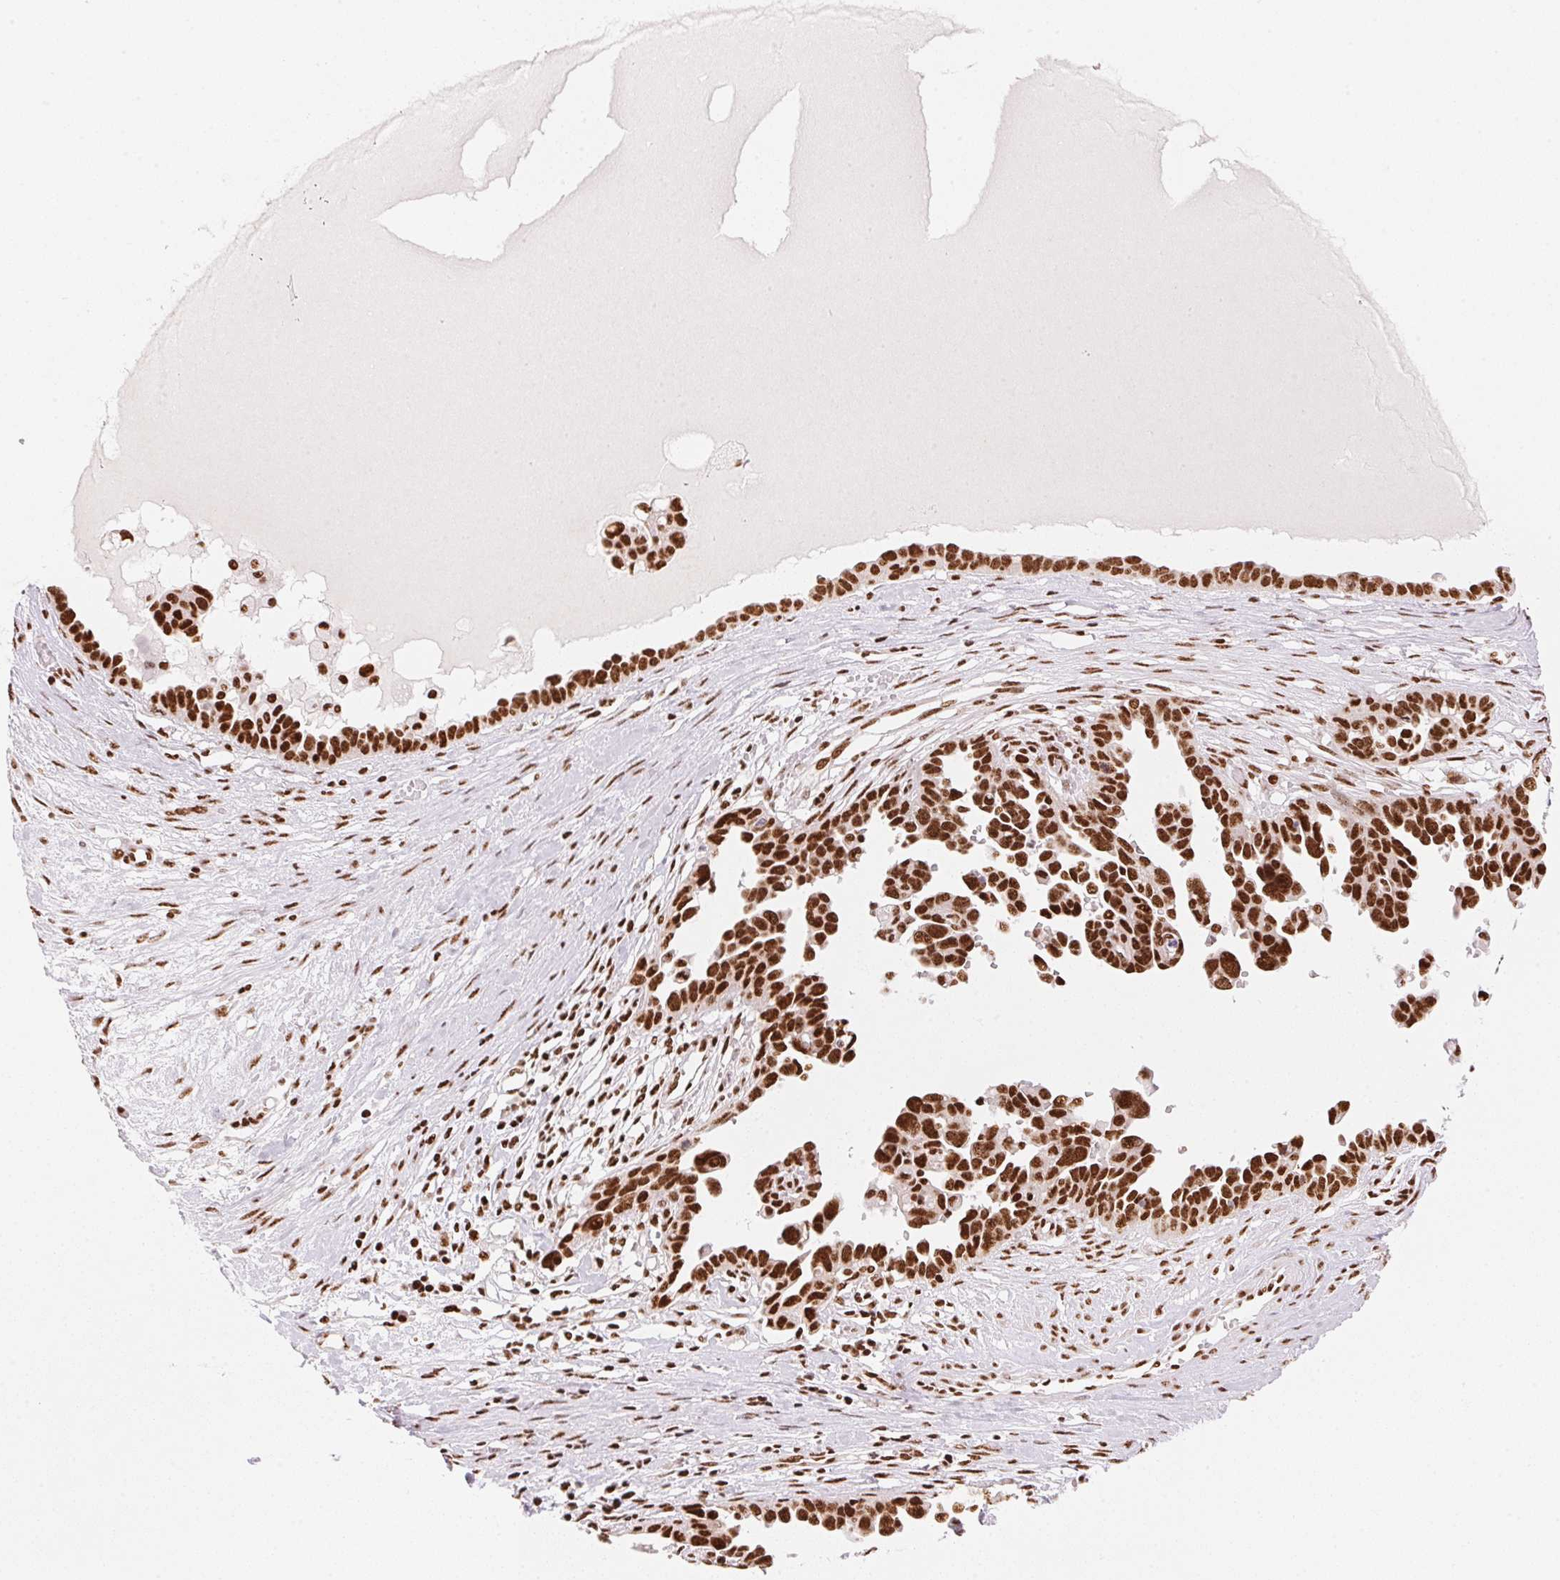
{"staining": {"intensity": "strong", "quantity": ">75%", "location": "nuclear"}, "tissue": "ovarian cancer", "cell_type": "Tumor cells", "image_type": "cancer", "snomed": [{"axis": "morphology", "description": "Cystadenocarcinoma, serous, NOS"}, {"axis": "topography", "description": "Ovary"}], "caption": "Human ovarian cancer stained for a protein (brown) displays strong nuclear positive positivity in about >75% of tumor cells.", "gene": "NXF1", "patient": {"sex": "female", "age": 54}}